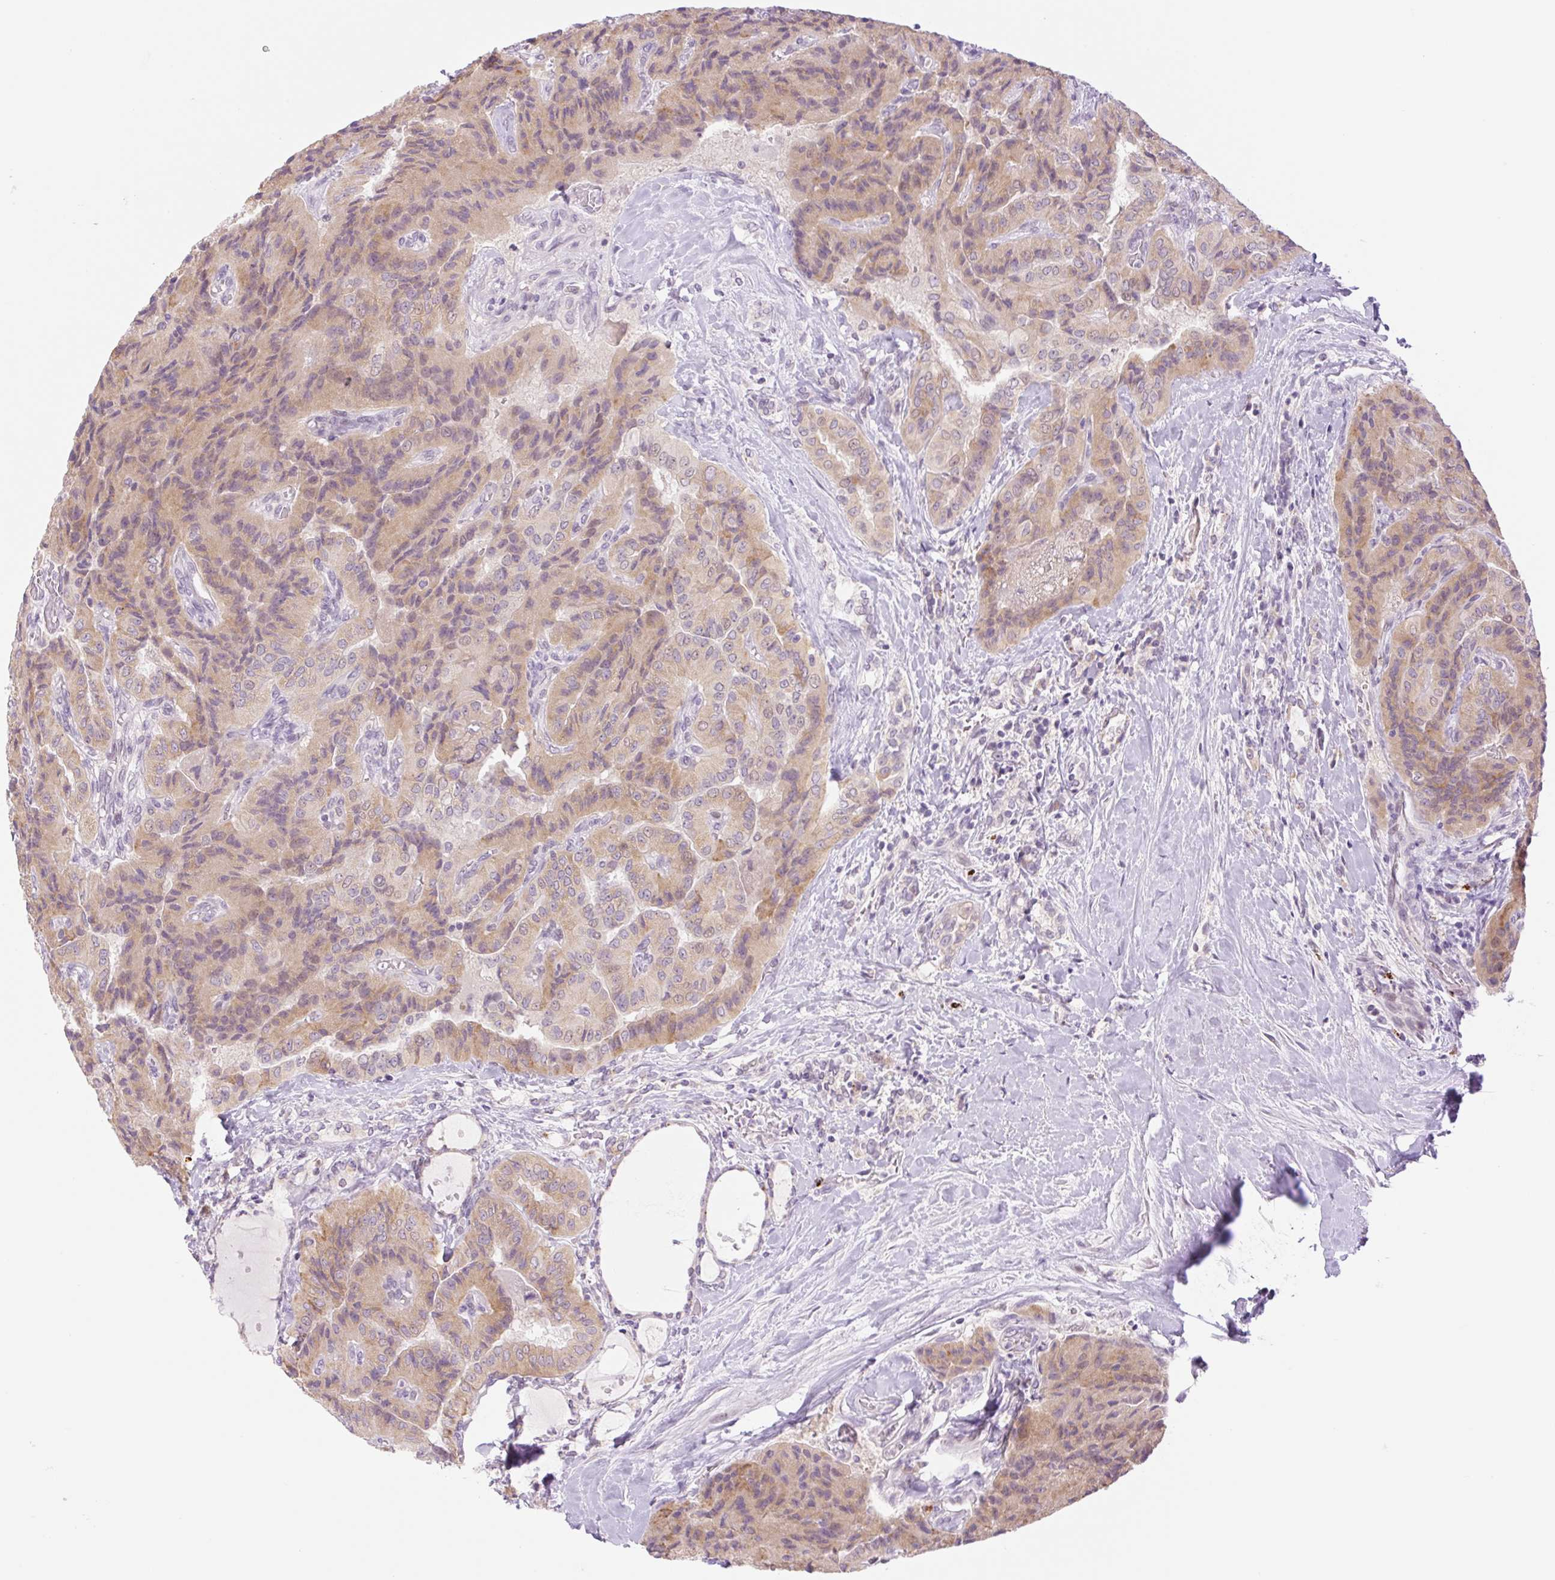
{"staining": {"intensity": "moderate", "quantity": "25%-75%", "location": "cytoplasmic/membranous"}, "tissue": "thyroid cancer", "cell_type": "Tumor cells", "image_type": "cancer", "snomed": [{"axis": "morphology", "description": "Normal tissue, NOS"}, {"axis": "morphology", "description": "Papillary adenocarcinoma, NOS"}, {"axis": "topography", "description": "Thyroid gland"}], "caption": "The histopathology image exhibits staining of thyroid cancer (papillary adenocarcinoma), revealing moderate cytoplasmic/membranous protein staining (brown color) within tumor cells. The staining was performed using DAB to visualize the protein expression in brown, while the nuclei were stained in blue with hematoxylin (Magnification: 20x).", "gene": "SPRYD4", "patient": {"sex": "female", "age": 59}}